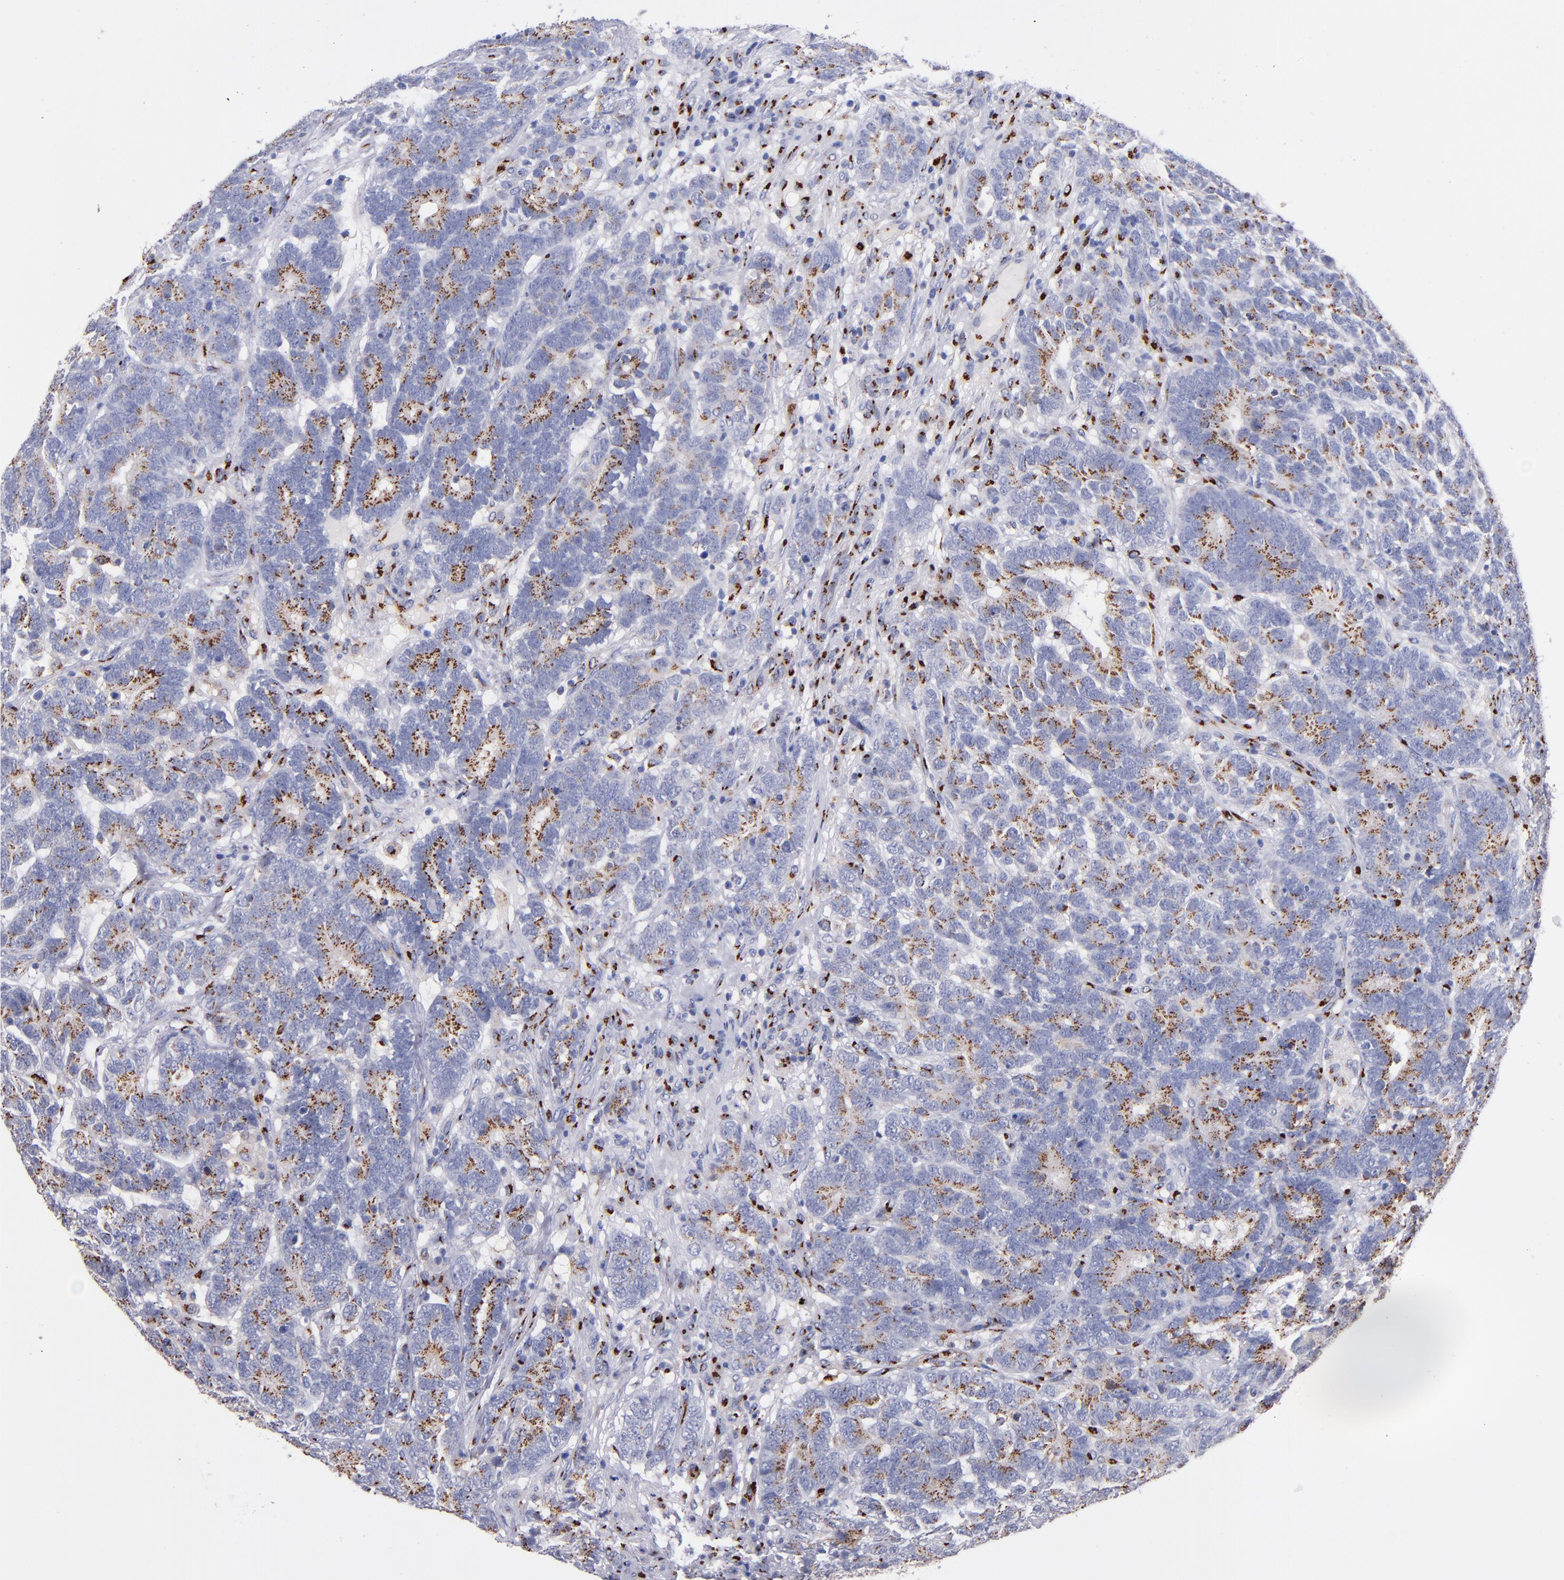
{"staining": {"intensity": "moderate", "quantity": ">75%", "location": "cytoplasmic/membranous"}, "tissue": "testis cancer", "cell_type": "Tumor cells", "image_type": "cancer", "snomed": [{"axis": "morphology", "description": "Carcinoma, Embryonal, NOS"}, {"axis": "topography", "description": "Testis"}], "caption": "Moderate cytoplasmic/membranous positivity is present in about >75% of tumor cells in embryonal carcinoma (testis).", "gene": "GOLIM4", "patient": {"sex": "male", "age": 26}}